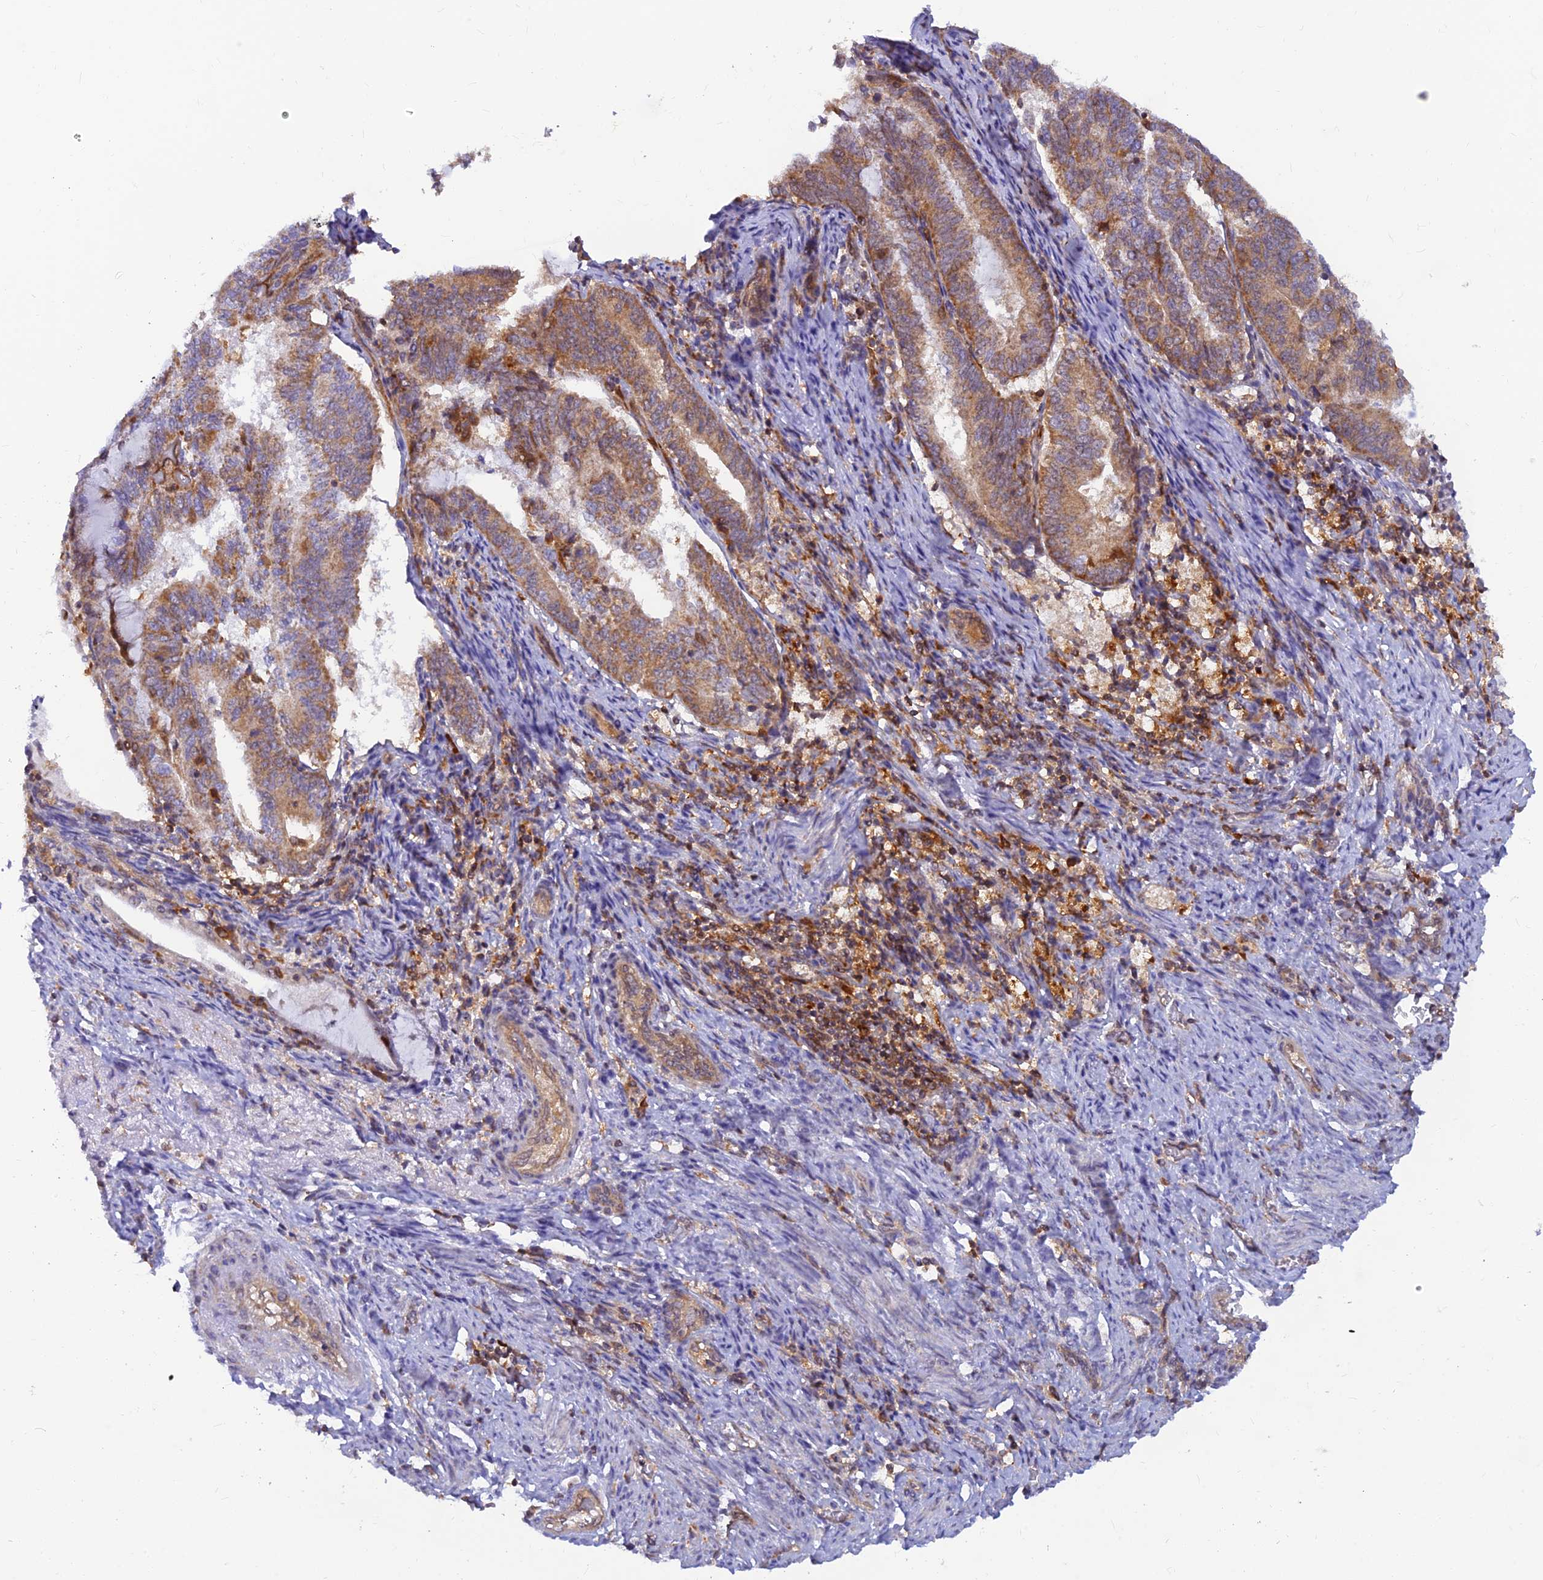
{"staining": {"intensity": "moderate", "quantity": ">75%", "location": "cytoplasmic/membranous"}, "tissue": "endometrial cancer", "cell_type": "Tumor cells", "image_type": "cancer", "snomed": [{"axis": "morphology", "description": "Adenocarcinoma, NOS"}, {"axis": "topography", "description": "Endometrium"}], "caption": "Immunohistochemical staining of endometrial adenocarcinoma exhibits medium levels of moderate cytoplasmic/membranous protein positivity in about >75% of tumor cells.", "gene": "LYSMD2", "patient": {"sex": "female", "age": 80}}